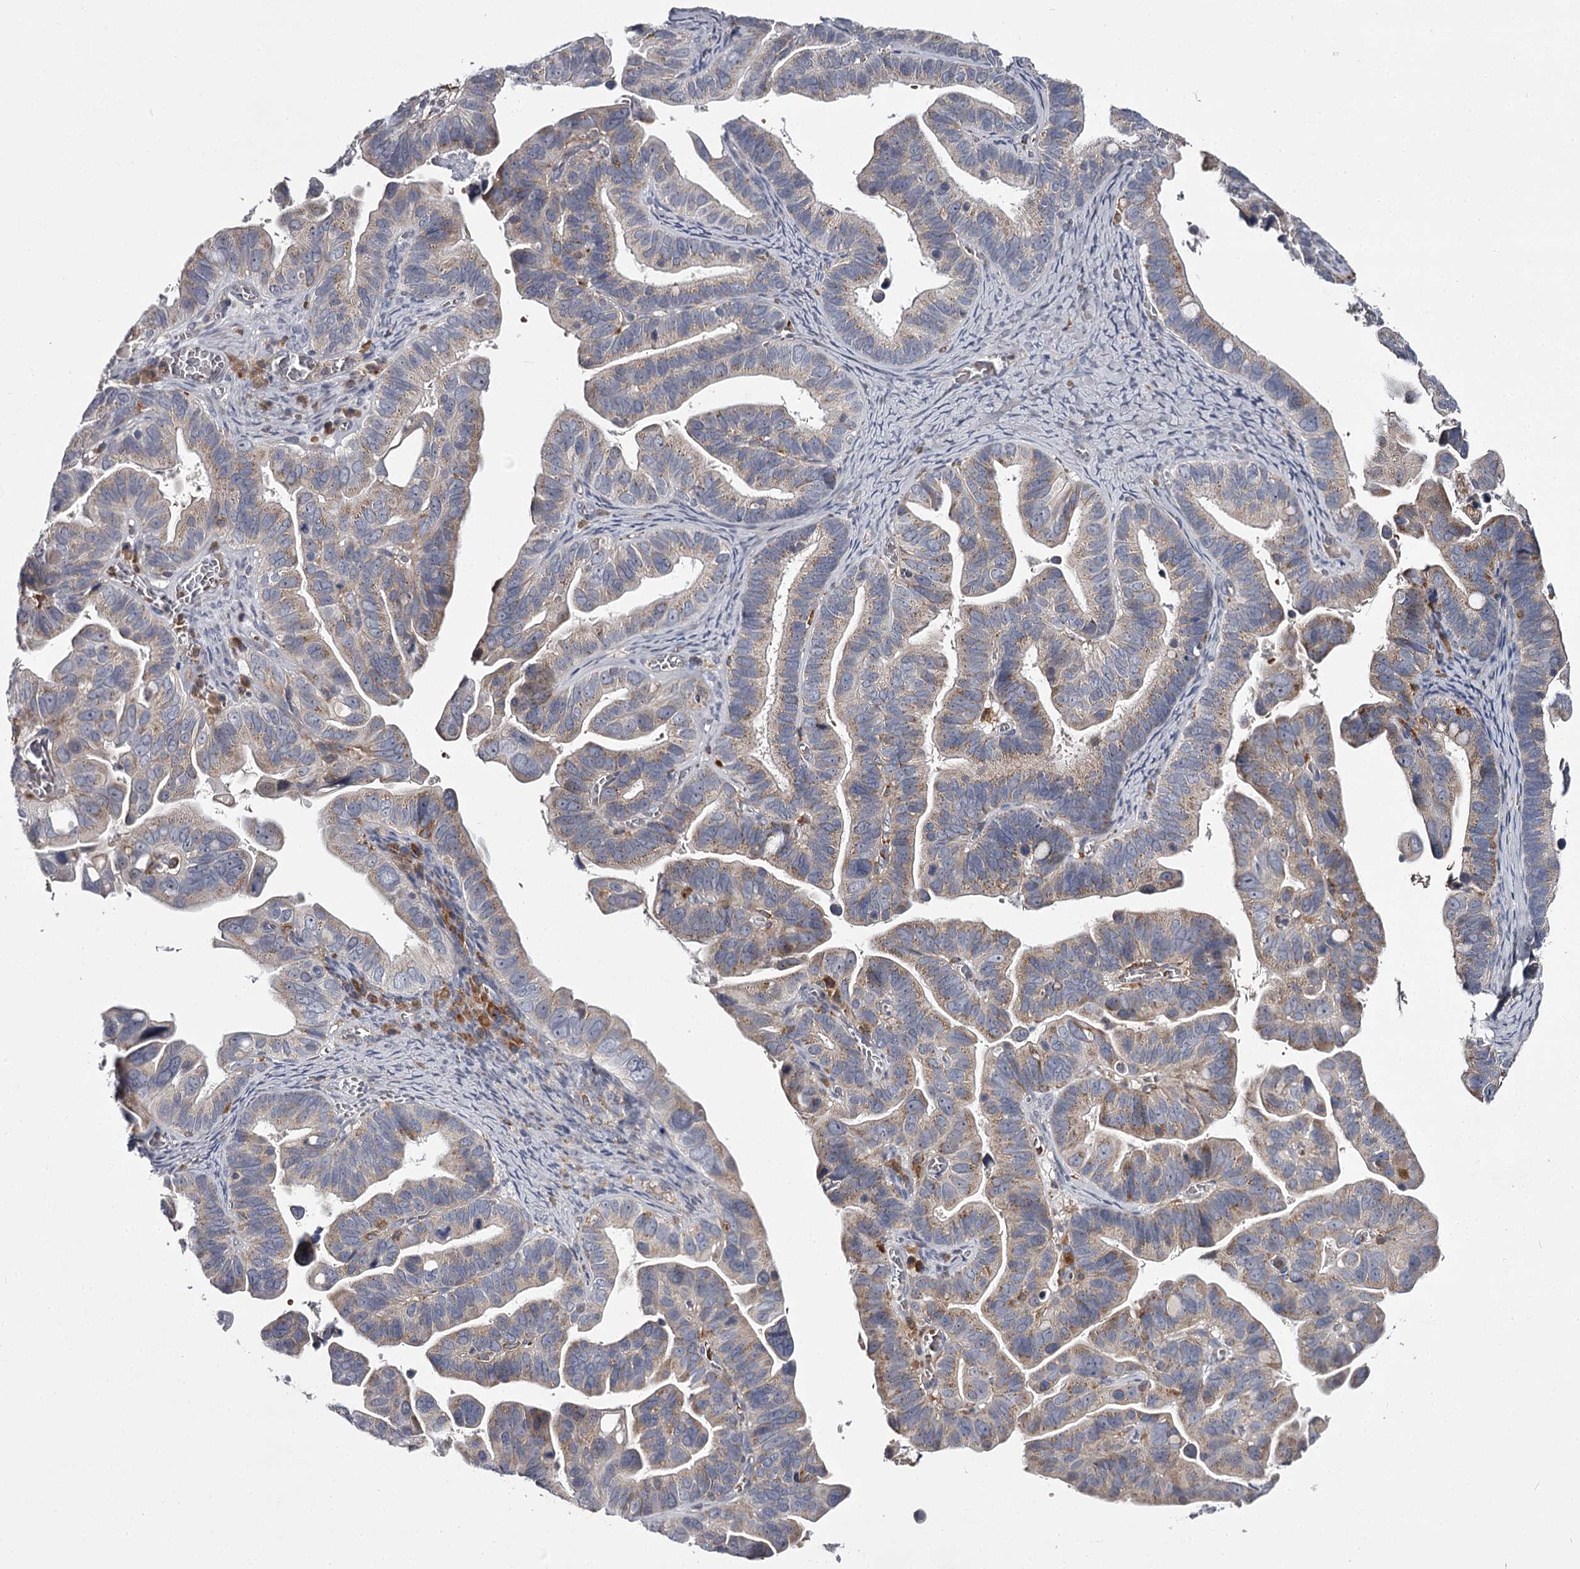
{"staining": {"intensity": "moderate", "quantity": ">75%", "location": "cytoplasmic/membranous"}, "tissue": "ovarian cancer", "cell_type": "Tumor cells", "image_type": "cancer", "snomed": [{"axis": "morphology", "description": "Cystadenocarcinoma, serous, NOS"}, {"axis": "topography", "description": "Ovary"}], "caption": "Moderate cytoplasmic/membranous protein positivity is appreciated in approximately >75% of tumor cells in ovarian cancer (serous cystadenocarcinoma).", "gene": "RASSF6", "patient": {"sex": "female", "age": 56}}